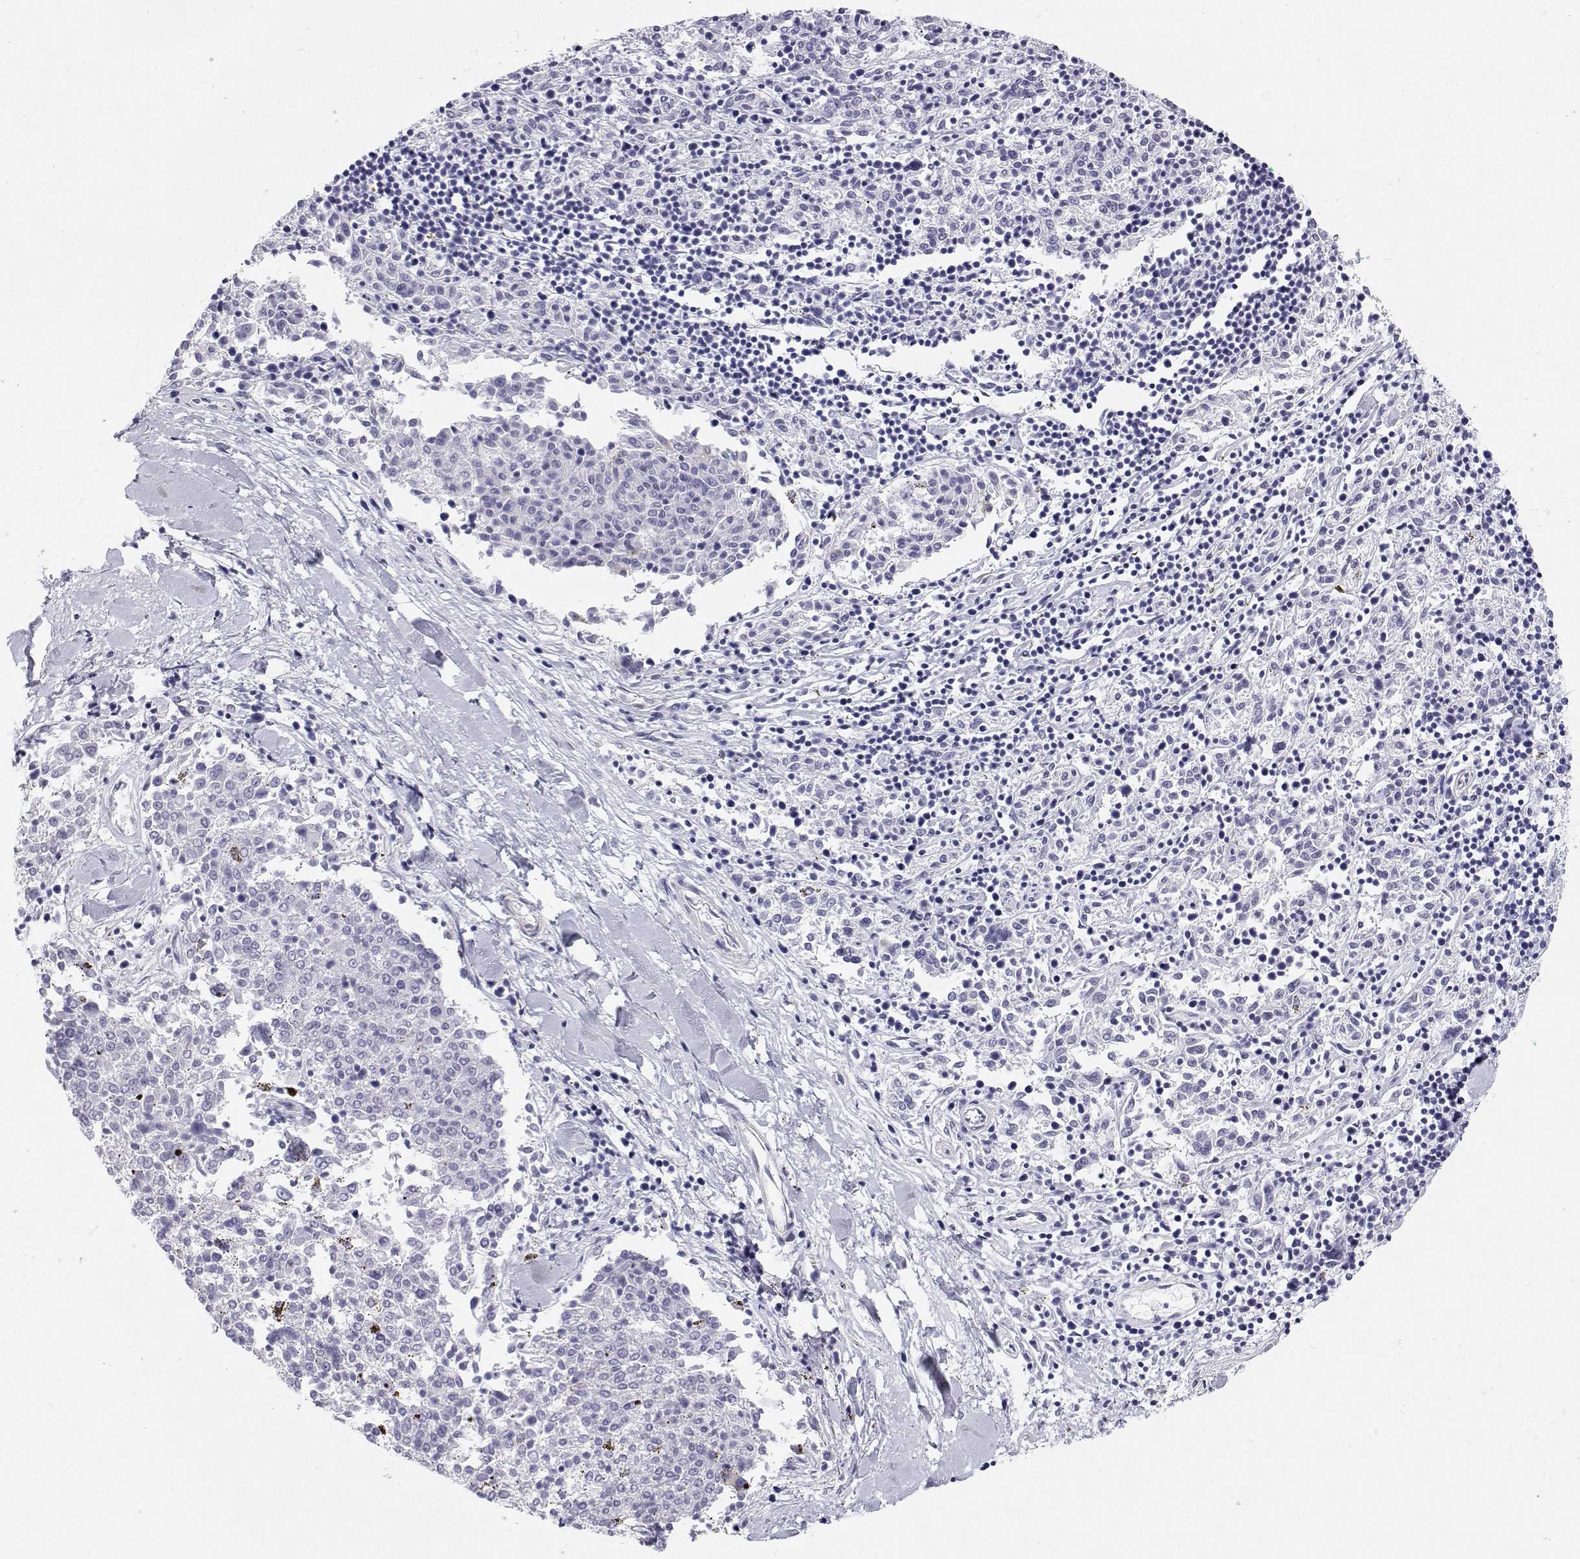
{"staining": {"intensity": "negative", "quantity": "none", "location": "none"}, "tissue": "melanoma", "cell_type": "Tumor cells", "image_type": "cancer", "snomed": [{"axis": "morphology", "description": "Malignant melanoma, NOS"}, {"axis": "topography", "description": "Skin"}], "caption": "The immunohistochemistry (IHC) image has no significant staining in tumor cells of melanoma tissue.", "gene": "BHMT", "patient": {"sex": "female", "age": 72}}